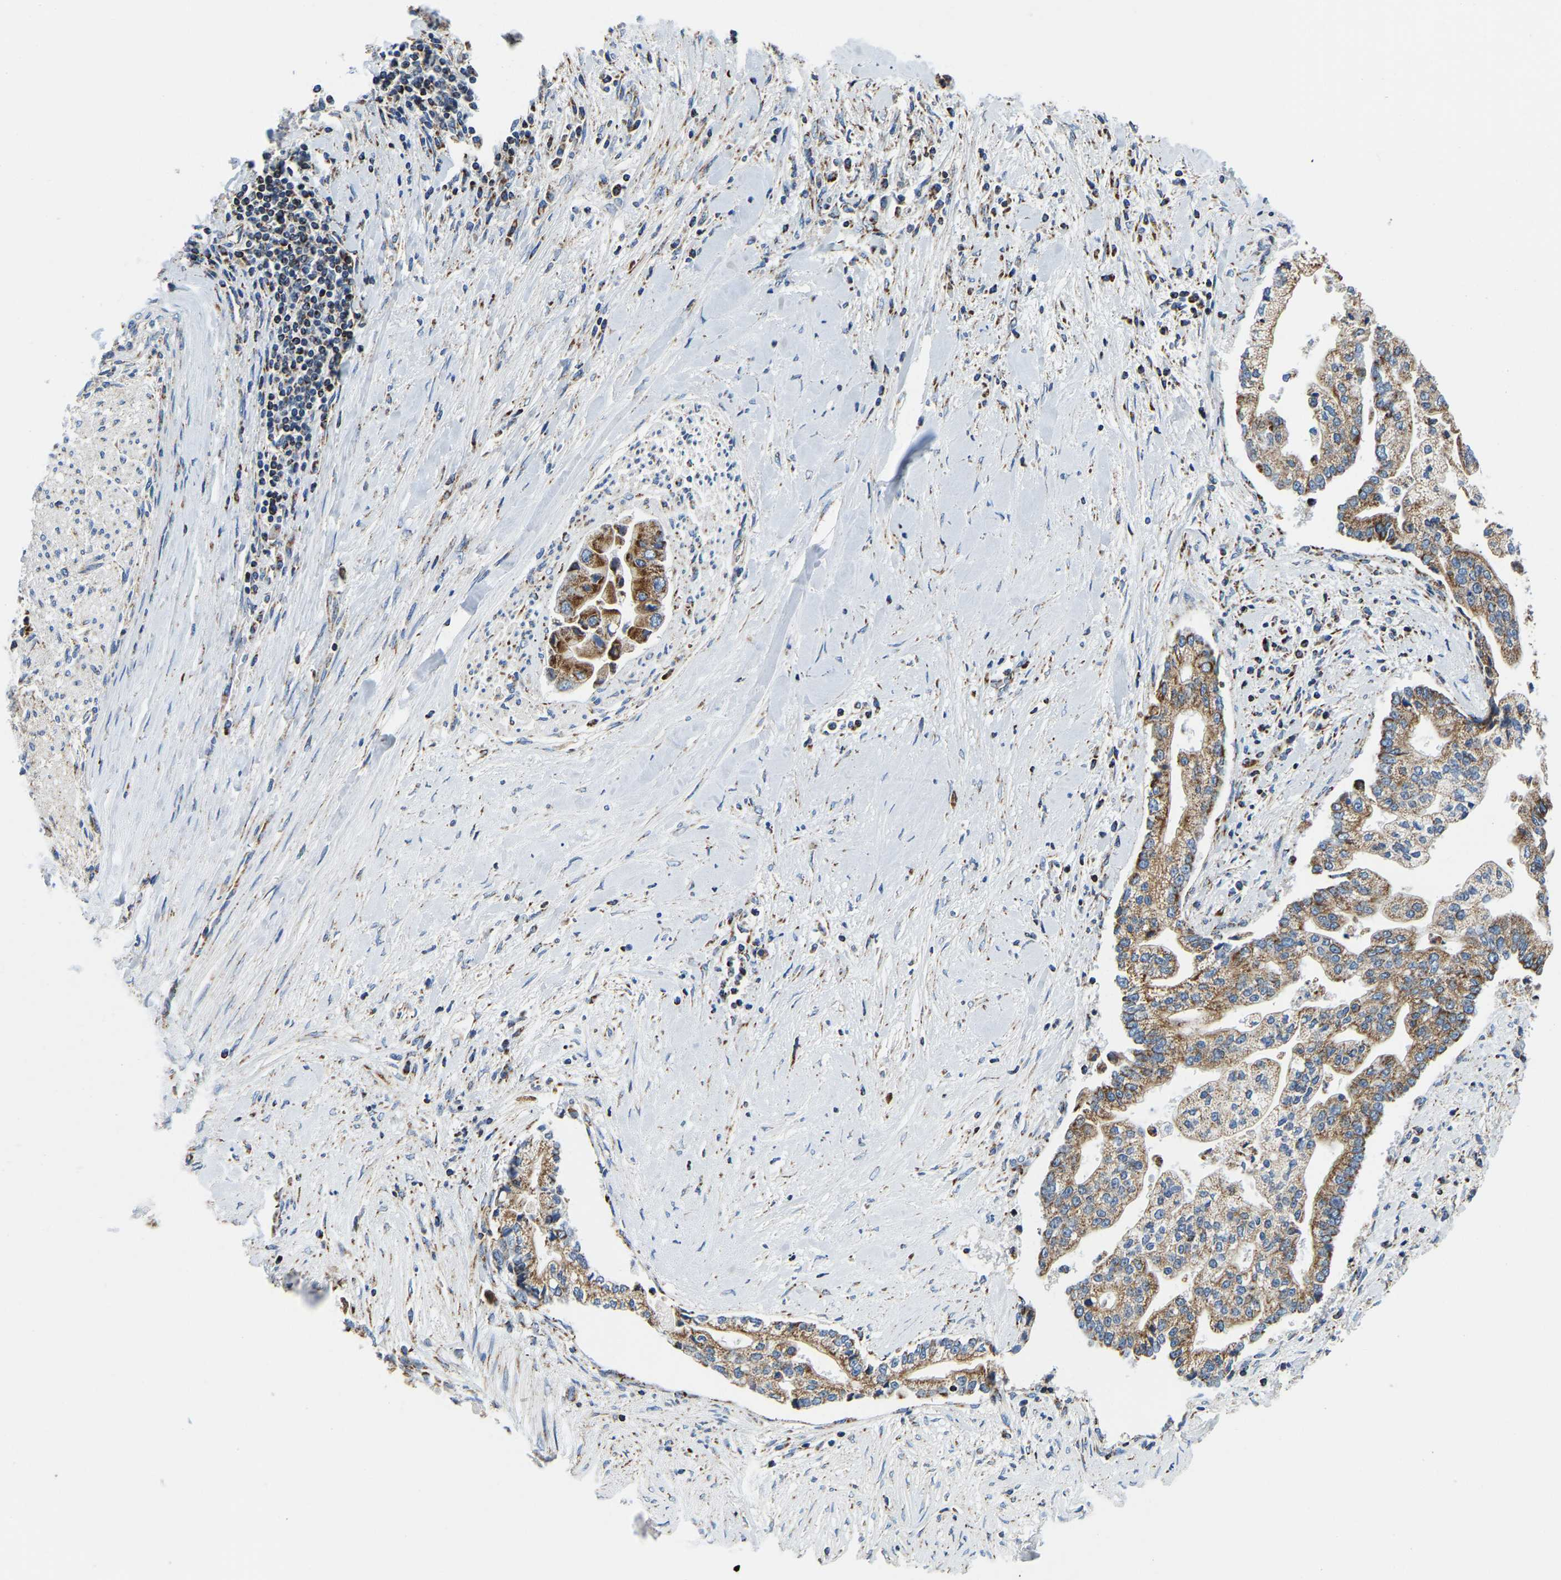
{"staining": {"intensity": "moderate", "quantity": ">75%", "location": "cytoplasmic/membranous"}, "tissue": "liver cancer", "cell_type": "Tumor cells", "image_type": "cancer", "snomed": [{"axis": "morphology", "description": "Cholangiocarcinoma"}, {"axis": "topography", "description": "Liver"}], "caption": "Cholangiocarcinoma (liver) was stained to show a protein in brown. There is medium levels of moderate cytoplasmic/membranous expression in approximately >75% of tumor cells.", "gene": "SFXN1", "patient": {"sex": "male", "age": 50}}